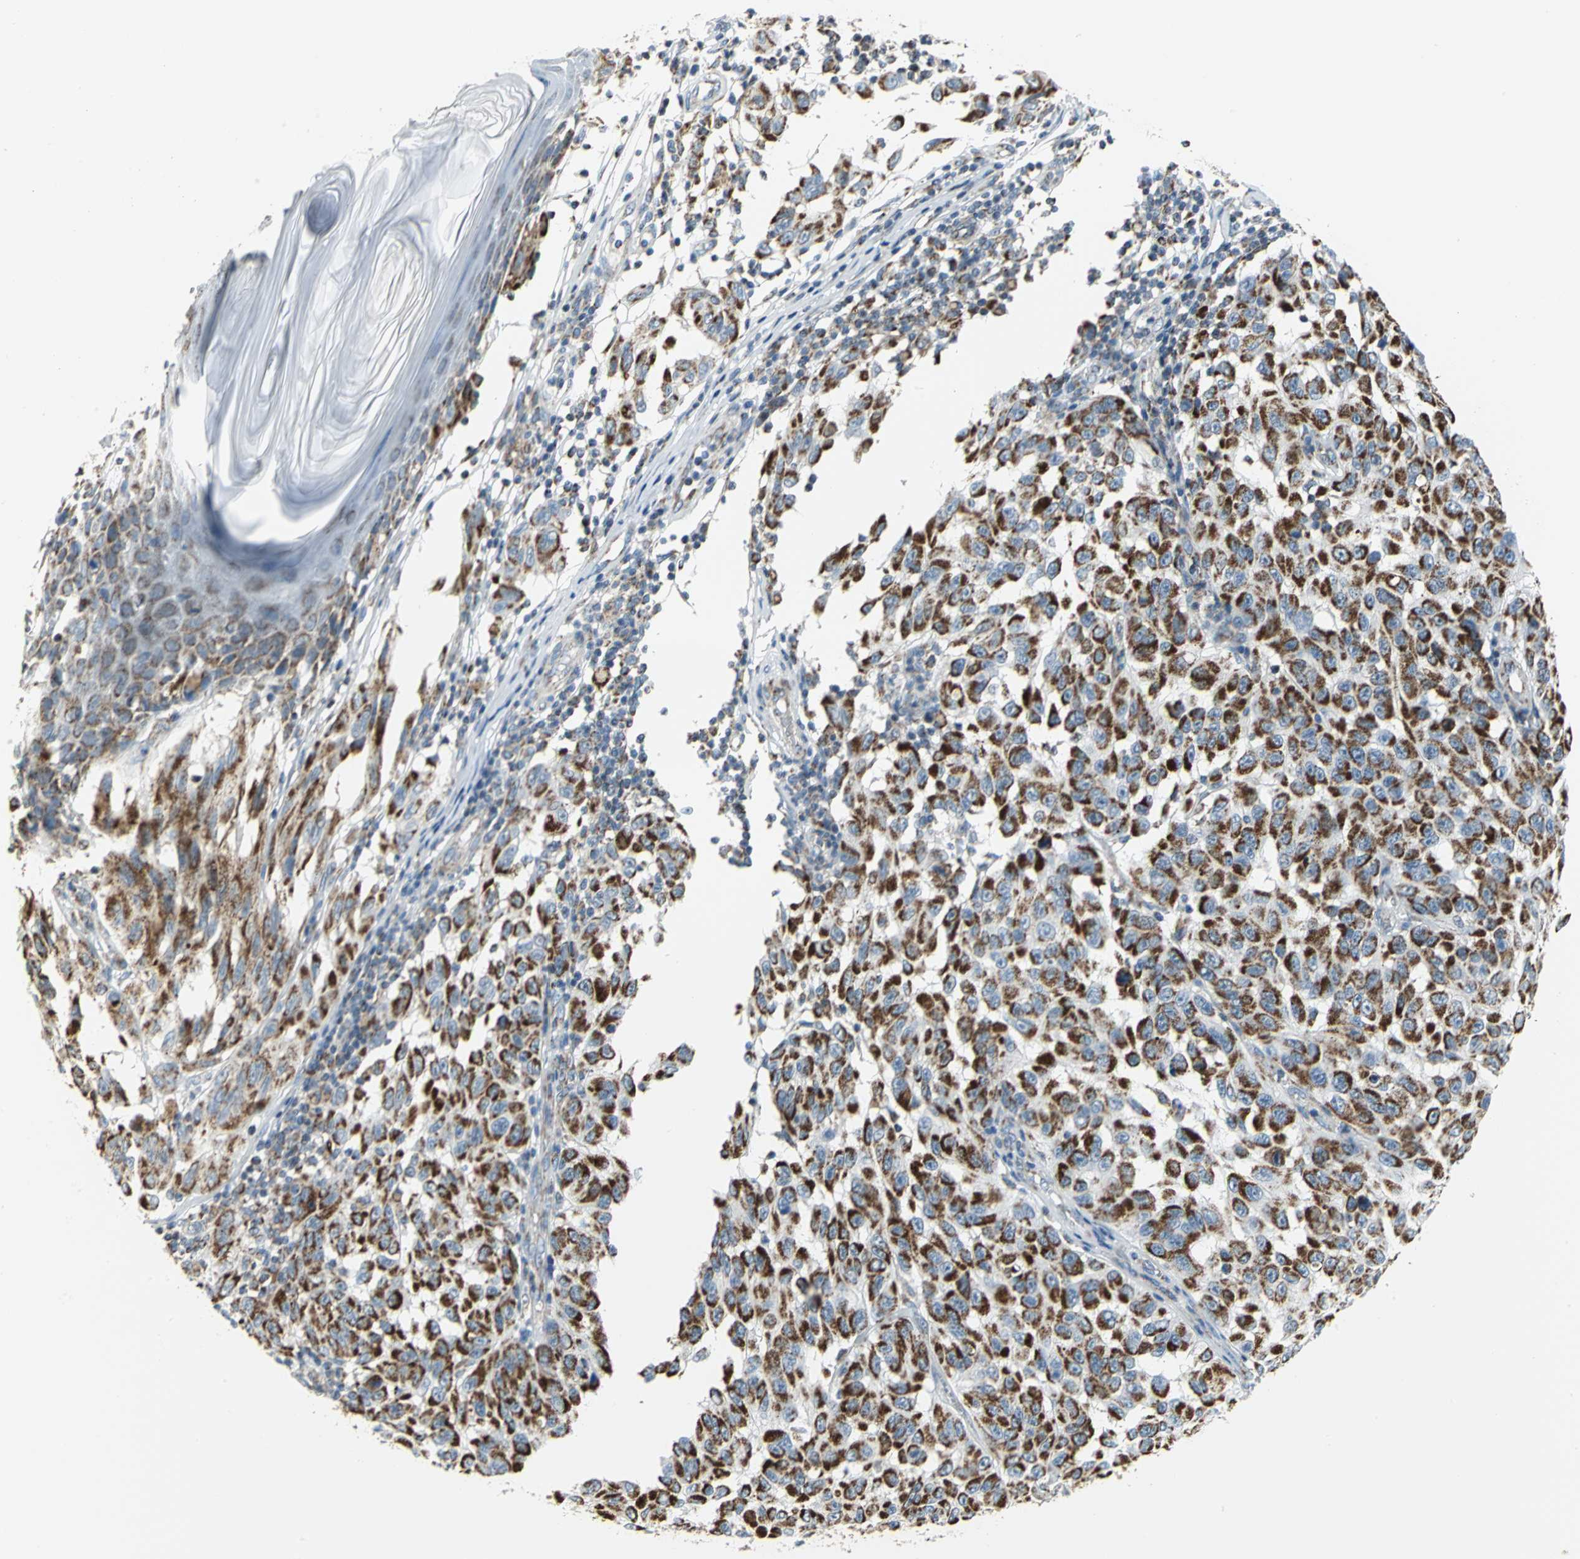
{"staining": {"intensity": "strong", "quantity": ">75%", "location": "cytoplasmic/membranous"}, "tissue": "melanoma", "cell_type": "Tumor cells", "image_type": "cancer", "snomed": [{"axis": "morphology", "description": "Malignant melanoma, NOS"}, {"axis": "topography", "description": "Skin"}], "caption": "Protein staining displays strong cytoplasmic/membranous expression in about >75% of tumor cells in malignant melanoma. (DAB = brown stain, brightfield microscopy at high magnification).", "gene": "NTRK1", "patient": {"sex": "male", "age": 30}}